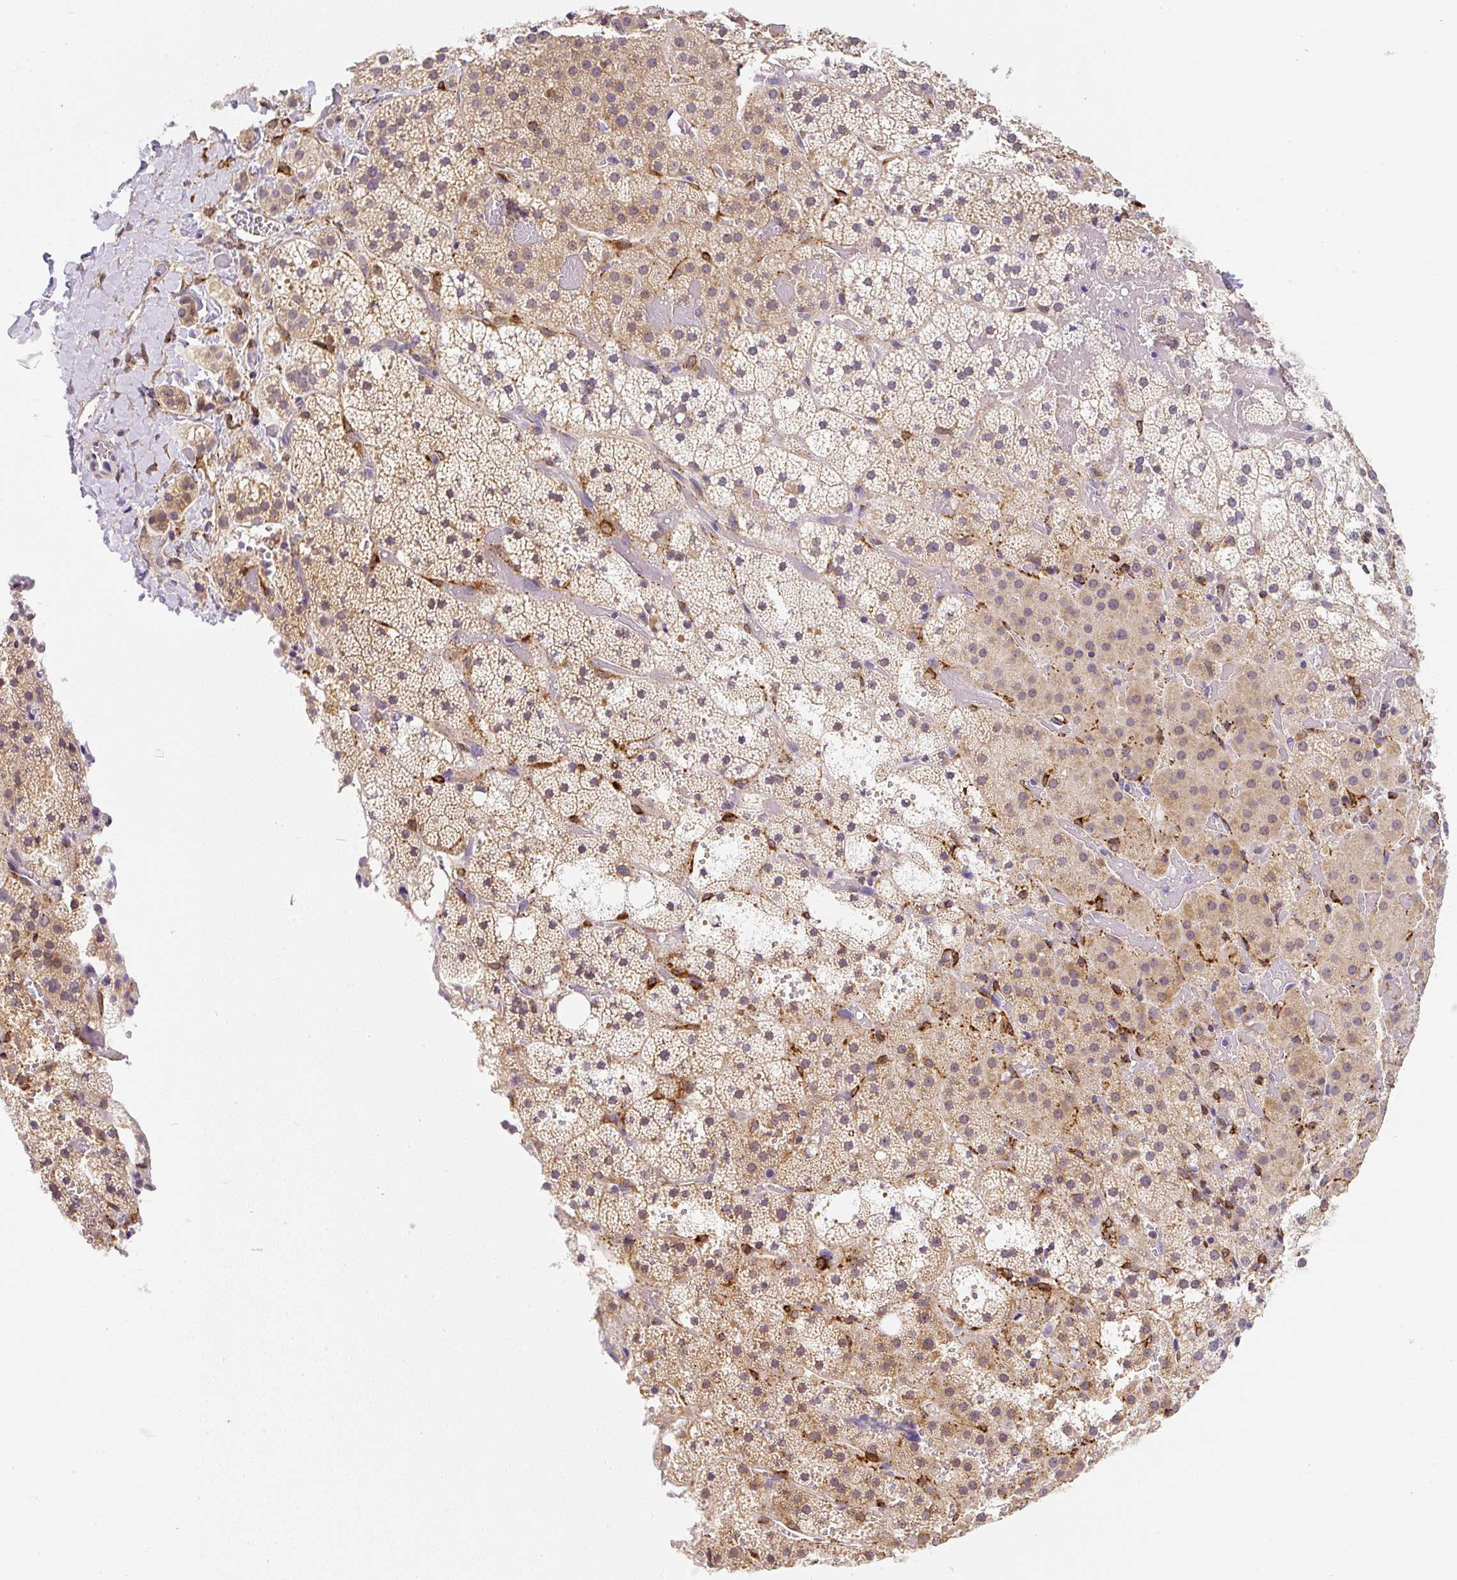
{"staining": {"intensity": "moderate", "quantity": "25%-75%", "location": "cytoplasmic/membranous"}, "tissue": "adrenal gland", "cell_type": "Glandular cells", "image_type": "normal", "snomed": [{"axis": "morphology", "description": "Normal tissue, NOS"}, {"axis": "topography", "description": "Adrenal gland"}], "caption": "Approximately 25%-75% of glandular cells in benign human adrenal gland exhibit moderate cytoplasmic/membranous protein expression as visualized by brown immunohistochemical staining.", "gene": "PLA2G4A", "patient": {"sex": "male", "age": 53}}